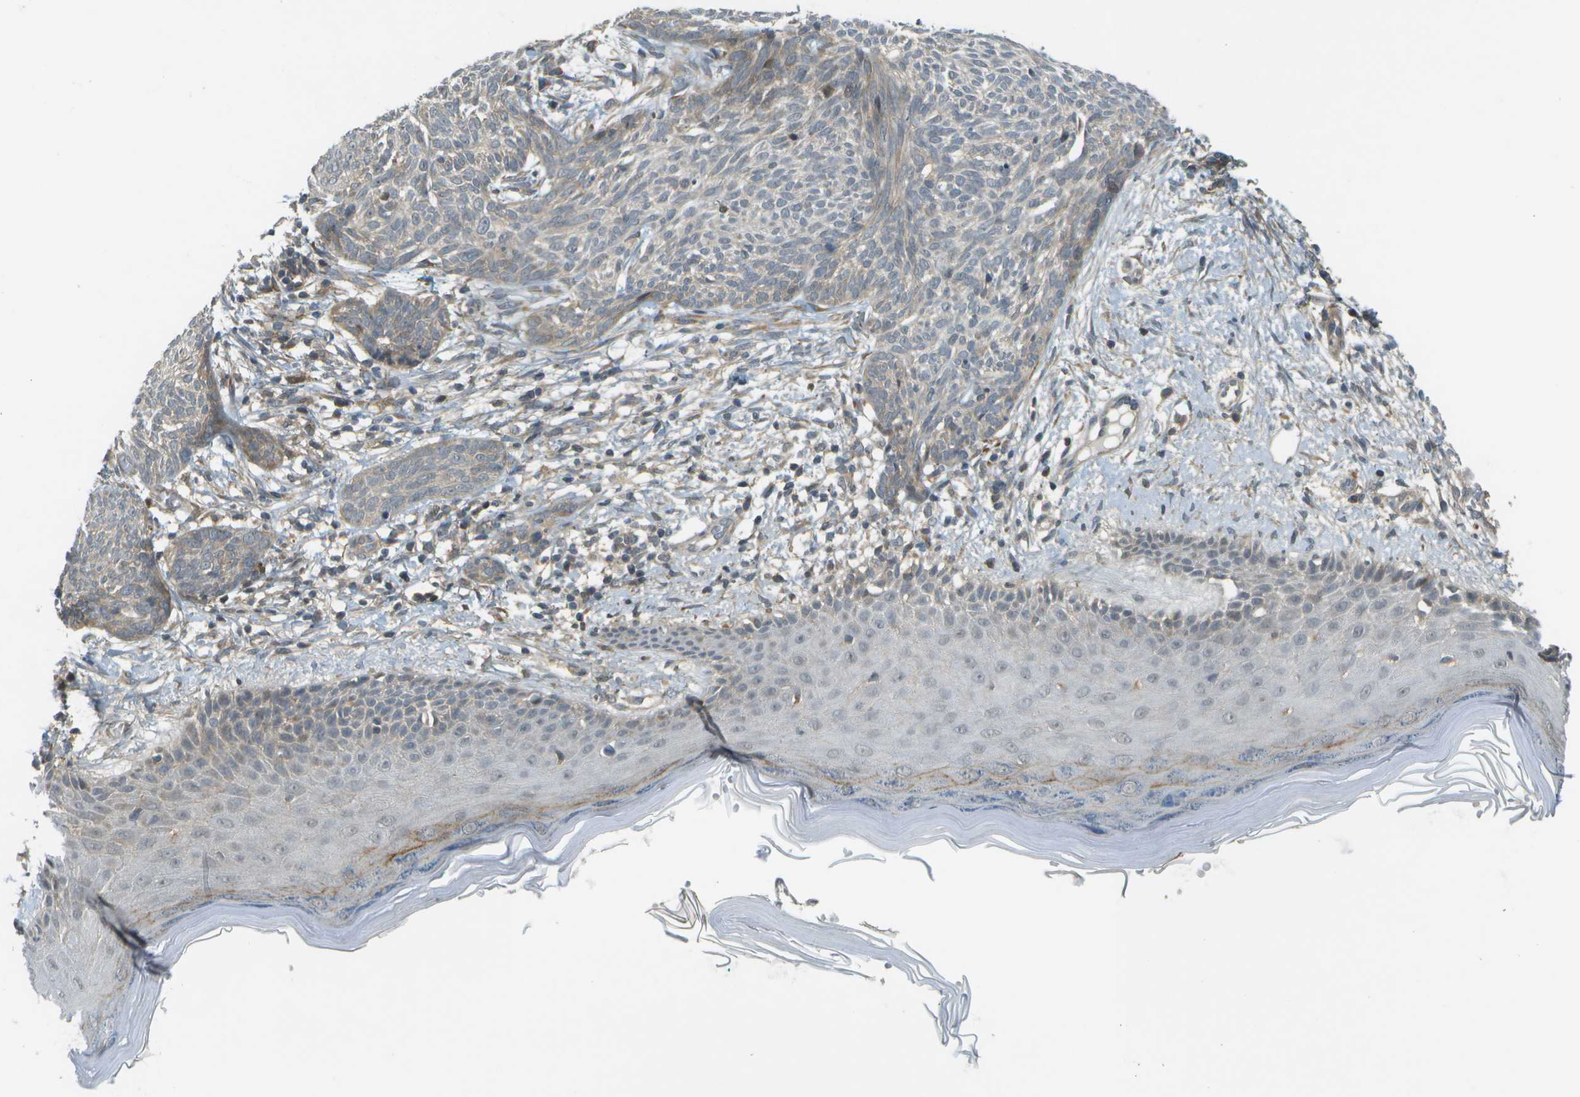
{"staining": {"intensity": "weak", "quantity": "25%-75%", "location": "cytoplasmic/membranous"}, "tissue": "skin cancer", "cell_type": "Tumor cells", "image_type": "cancer", "snomed": [{"axis": "morphology", "description": "Basal cell carcinoma"}, {"axis": "topography", "description": "Skin"}], "caption": "A photomicrograph showing weak cytoplasmic/membranous expression in approximately 25%-75% of tumor cells in skin cancer, as visualized by brown immunohistochemical staining.", "gene": "WNK2", "patient": {"sex": "female", "age": 59}}